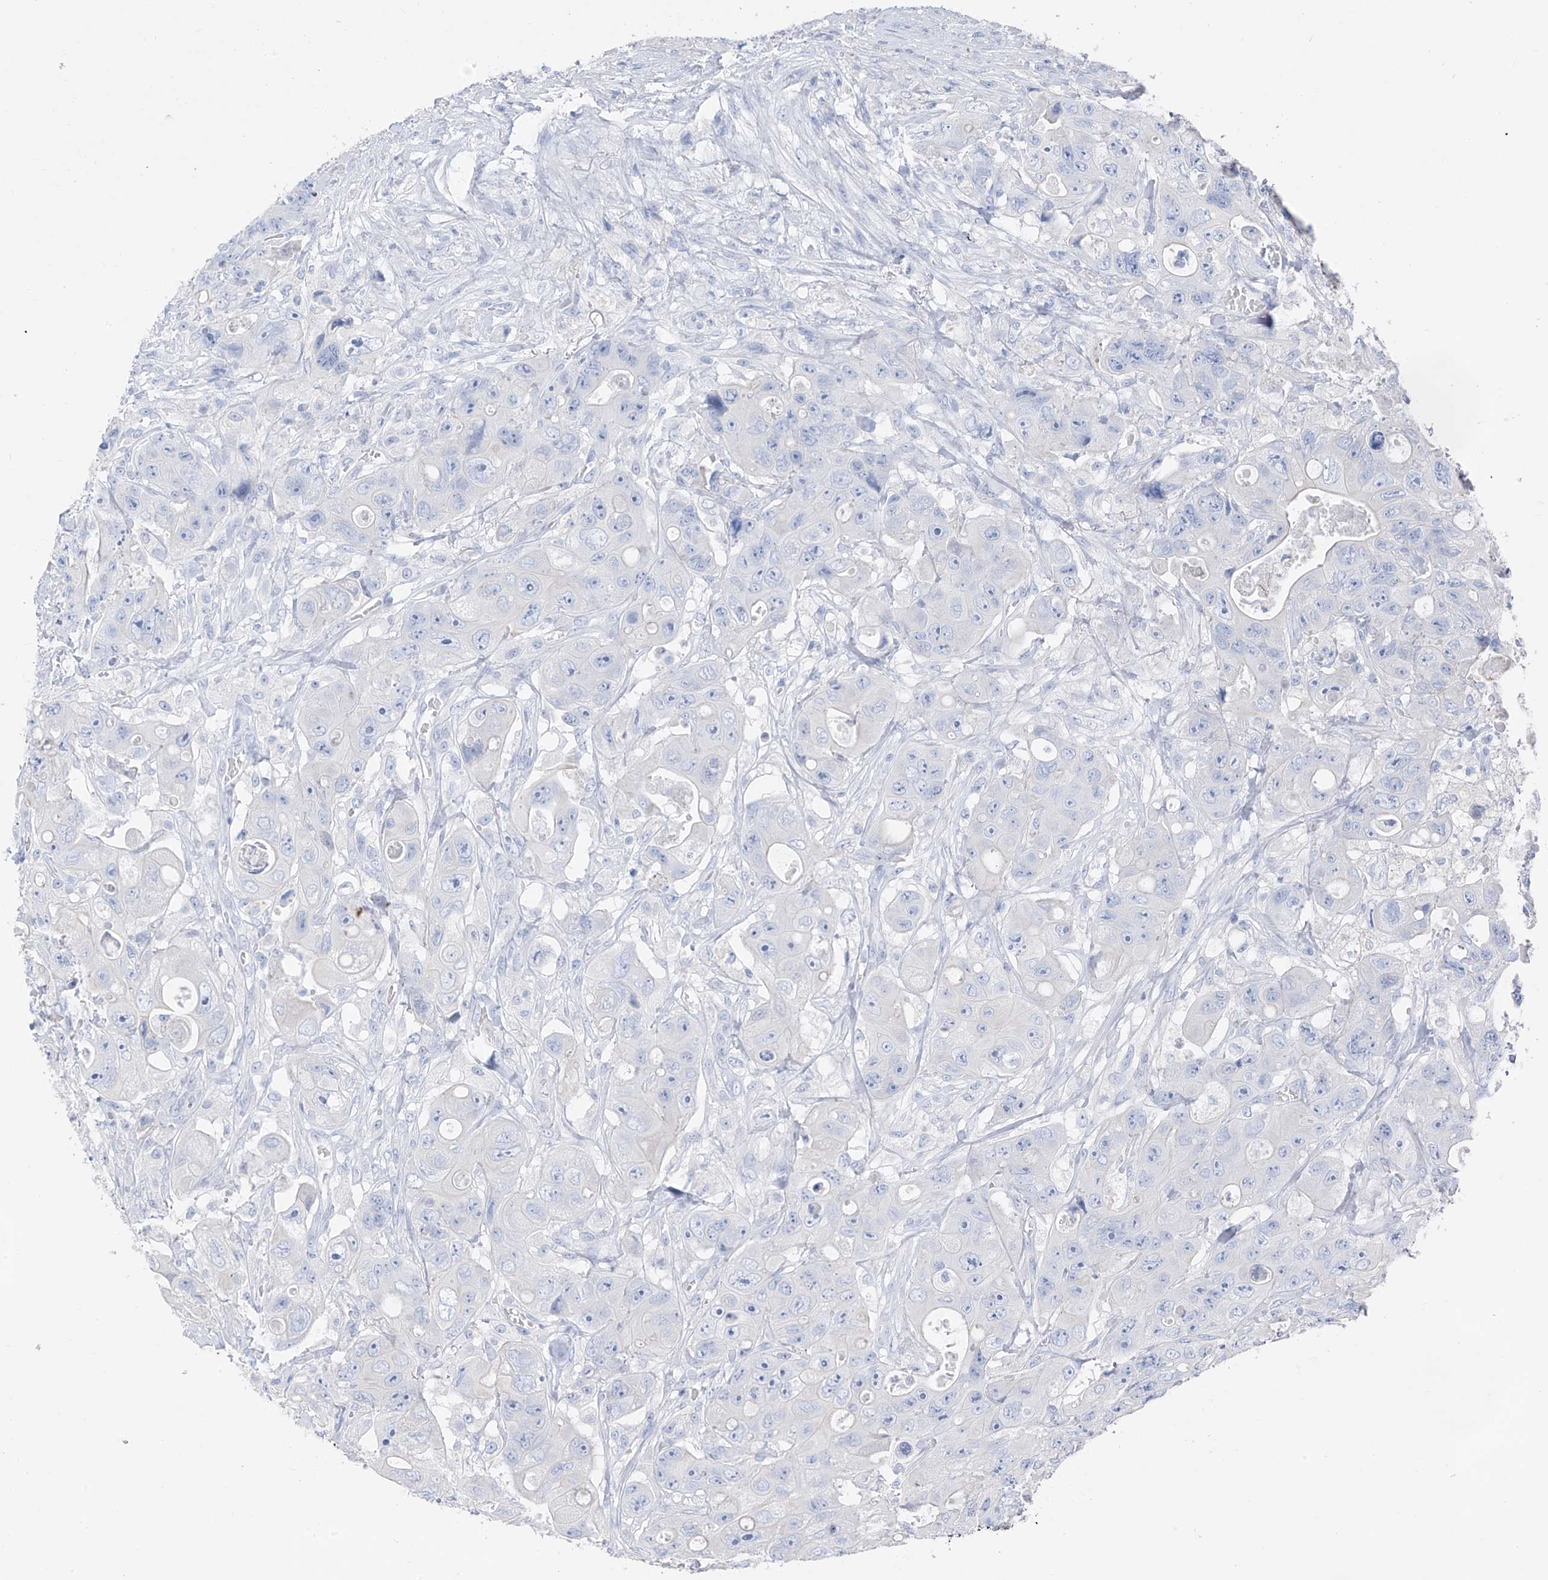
{"staining": {"intensity": "negative", "quantity": "none", "location": "none"}, "tissue": "colorectal cancer", "cell_type": "Tumor cells", "image_type": "cancer", "snomed": [{"axis": "morphology", "description": "Adenocarcinoma, NOS"}, {"axis": "topography", "description": "Colon"}], "caption": "Adenocarcinoma (colorectal) was stained to show a protein in brown. There is no significant expression in tumor cells.", "gene": "PAFAH1B3", "patient": {"sex": "female", "age": 46}}